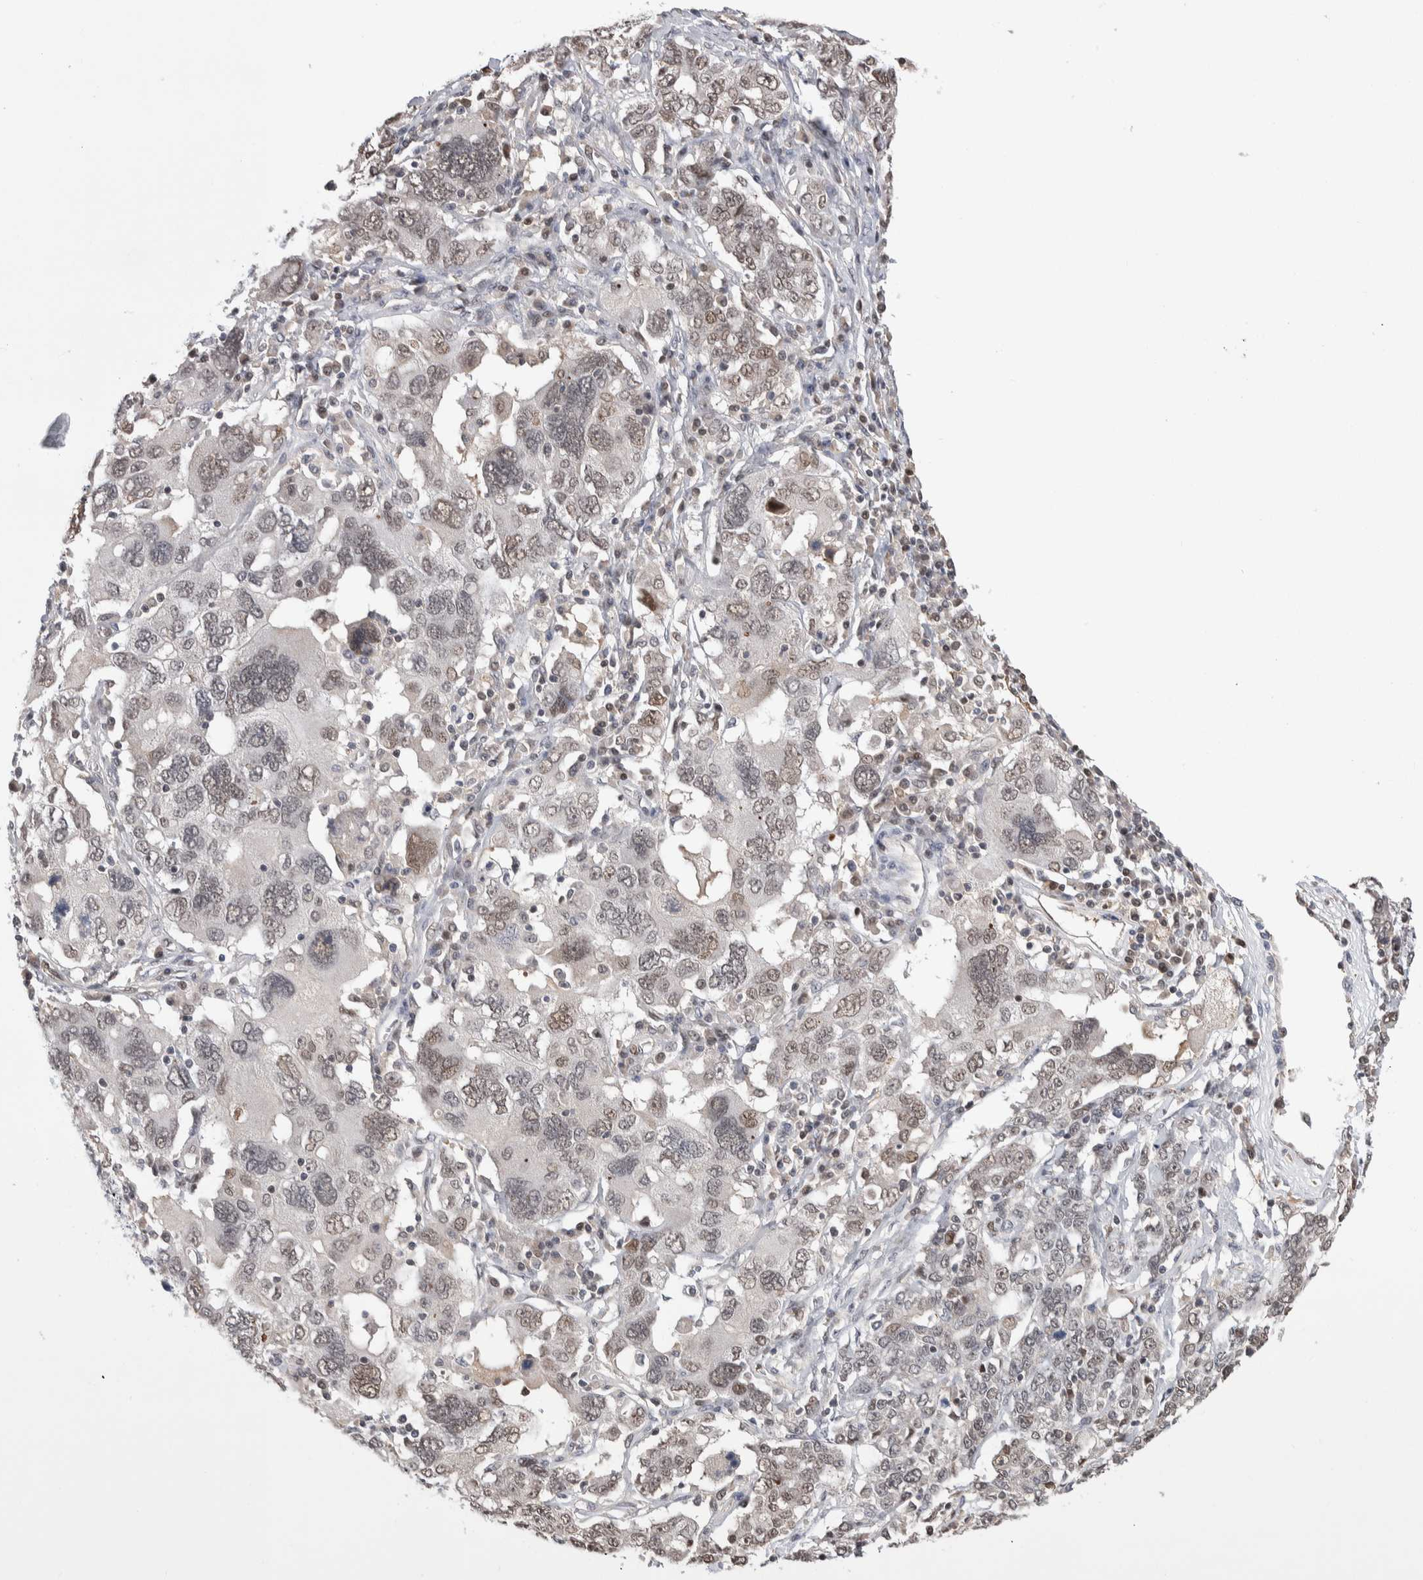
{"staining": {"intensity": "weak", "quantity": ">75%", "location": "nuclear"}, "tissue": "ovarian cancer", "cell_type": "Tumor cells", "image_type": "cancer", "snomed": [{"axis": "morphology", "description": "Carcinoma, endometroid"}, {"axis": "topography", "description": "Ovary"}], "caption": "Brown immunohistochemical staining in ovarian cancer (endometroid carcinoma) demonstrates weak nuclear positivity in about >75% of tumor cells. The staining was performed using DAB to visualize the protein expression in brown, while the nuclei were stained in blue with hematoxylin (Magnification: 20x).", "gene": "ZBTB49", "patient": {"sex": "female", "age": 62}}